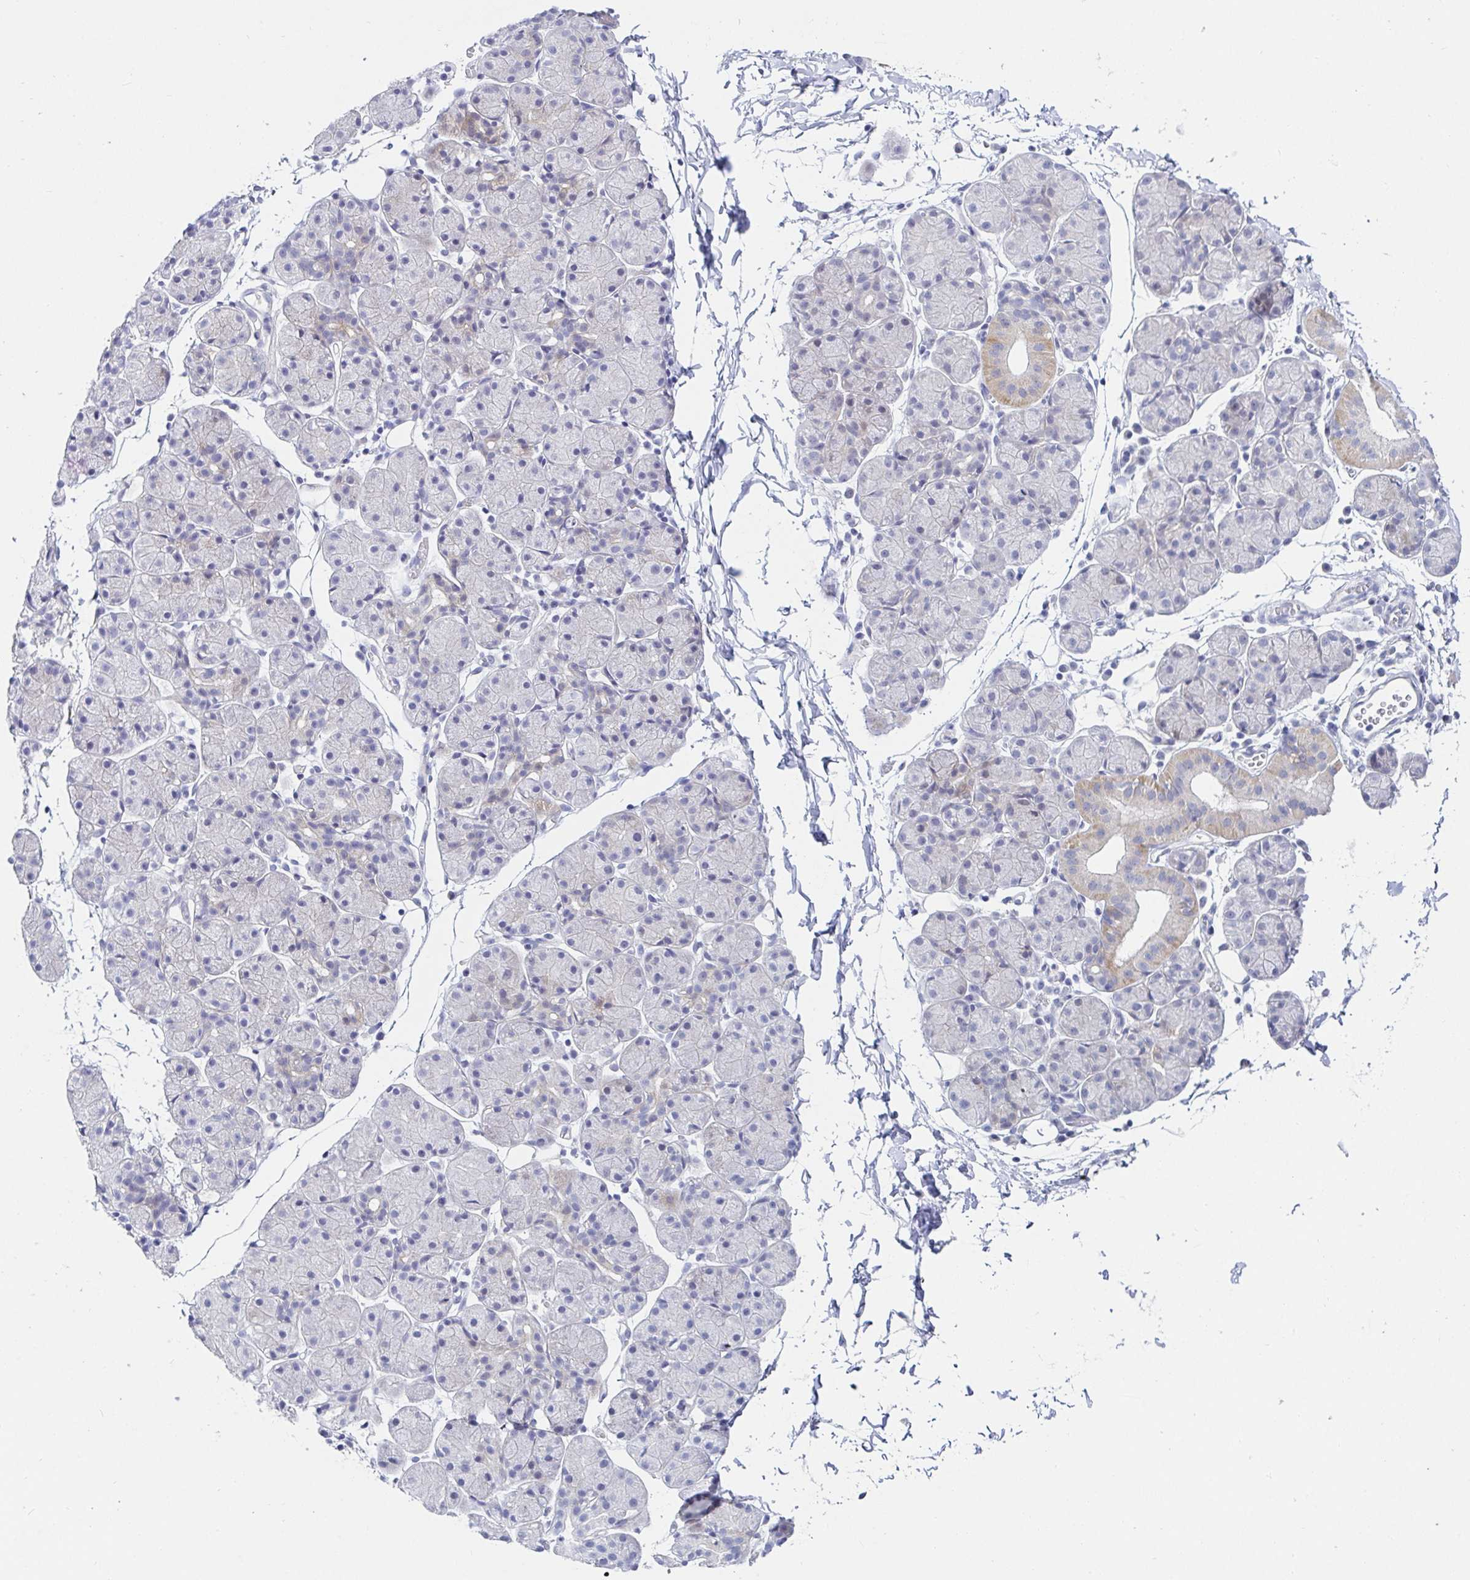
{"staining": {"intensity": "moderate", "quantity": "<25%", "location": "cytoplasmic/membranous"}, "tissue": "salivary gland", "cell_type": "Glandular cells", "image_type": "normal", "snomed": [{"axis": "morphology", "description": "Normal tissue, NOS"}, {"axis": "morphology", "description": "Inflammation, NOS"}, {"axis": "topography", "description": "Lymph node"}, {"axis": "topography", "description": "Salivary gland"}], "caption": "Immunohistochemistry histopathology image of unremarkable salivary gland: salivary gland stained using immunohistochemistry exhibits low levels of moderate protein expression localized specifically in the cytoplasmic/membranous of glandular cells, appearing as a cytoplasmic/membranous brown color.", "gene": "OR10K1", "patient": {"sex": "male", "age": 3}}